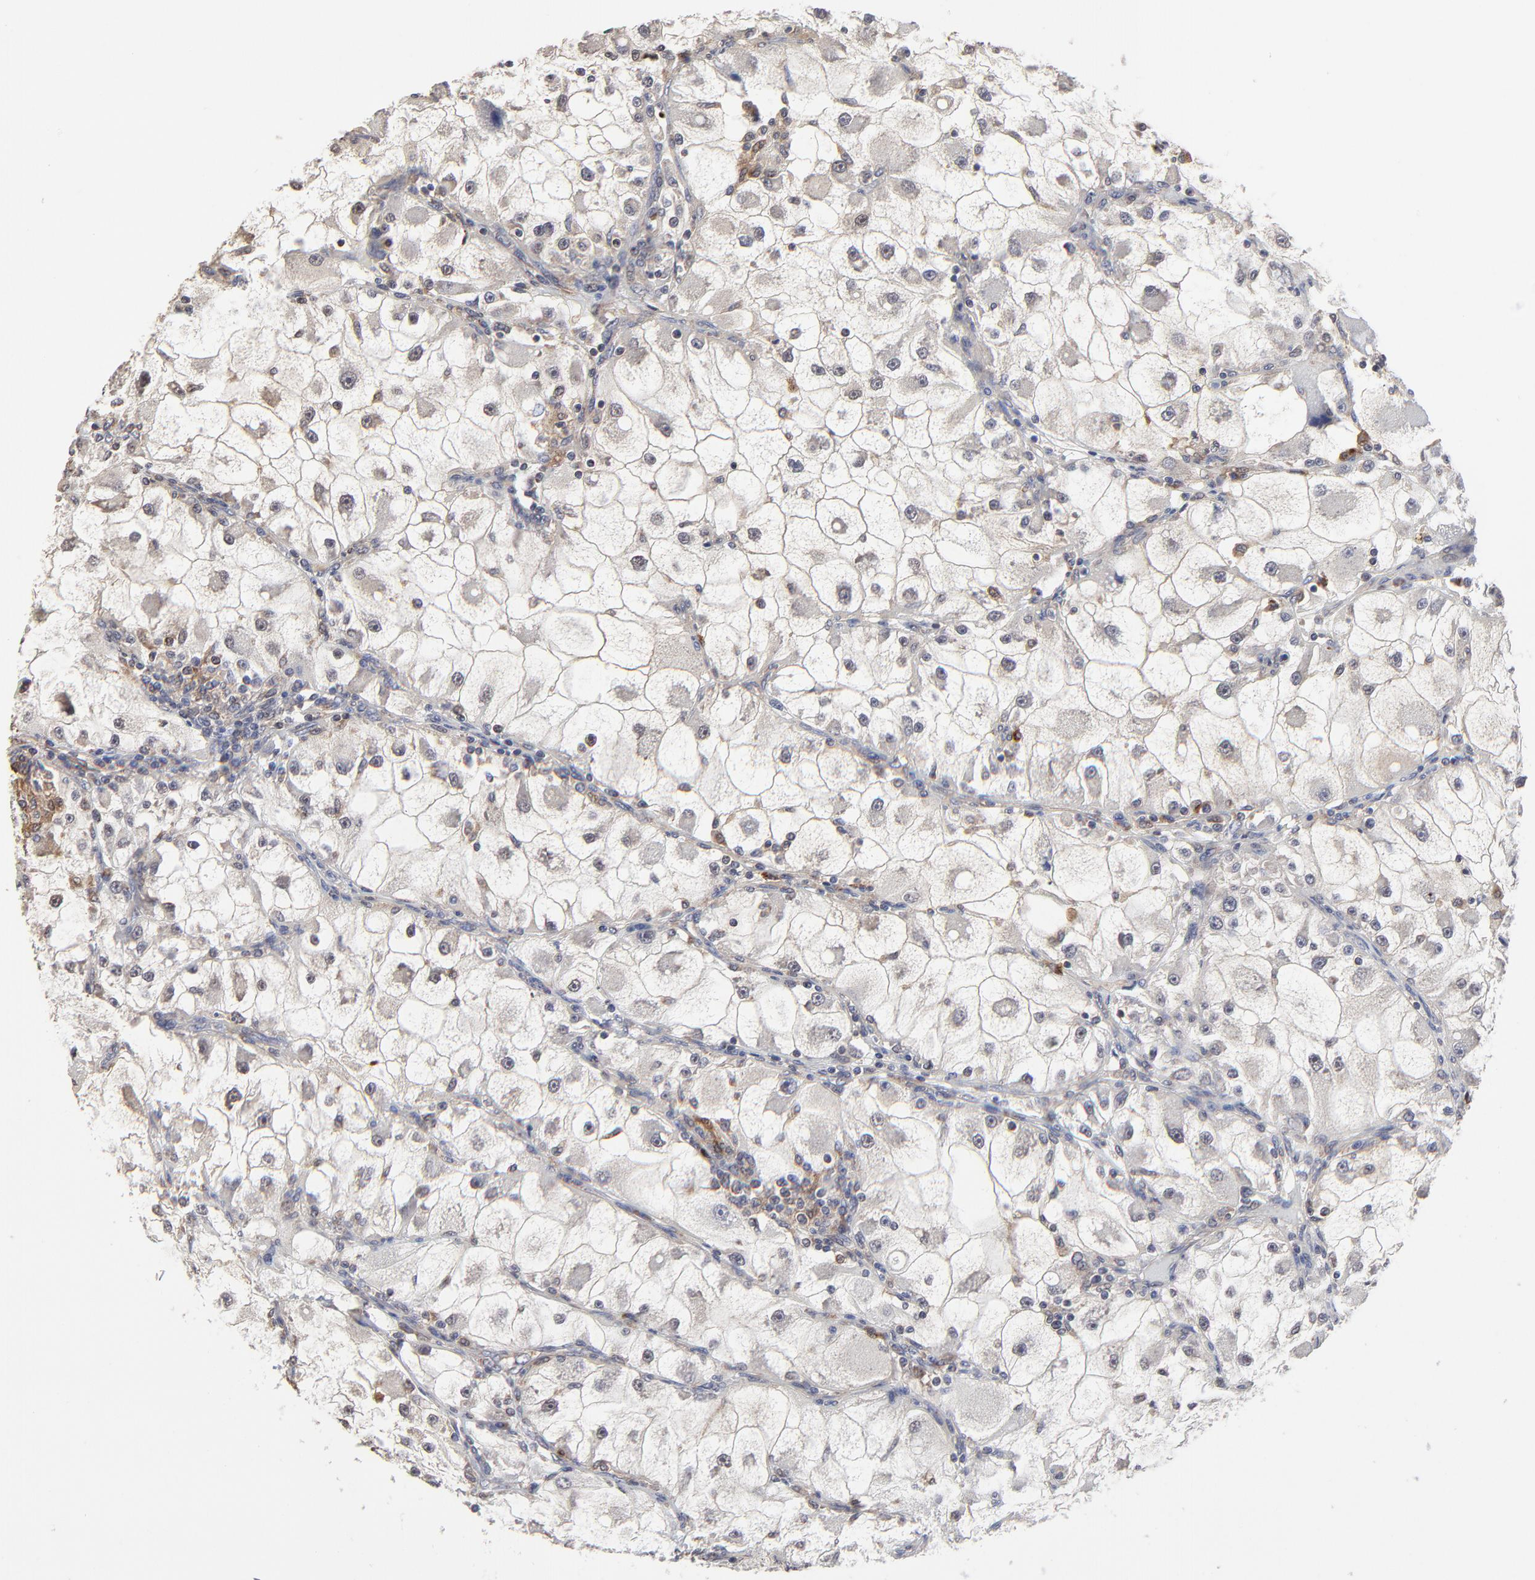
{"staining": {"intensity": "negative", "quantity": "none", "location": "none"}, "tissue": "renal cancer", "cell_type": "Tumor cells", "image_type": "cancer", "snomed": [{"axis": "morphology", "description": "Adenocarcinoma, NOS"}, {"axis": "topography", "description": "Kidney"}], "caption": "This is a image of immunohistochemistry staining of adenocarcinoma (renal), which shows no positivity in tumor cells.", "gene": "LGALS3", "patient": {"sex": "female", "age": 73}}